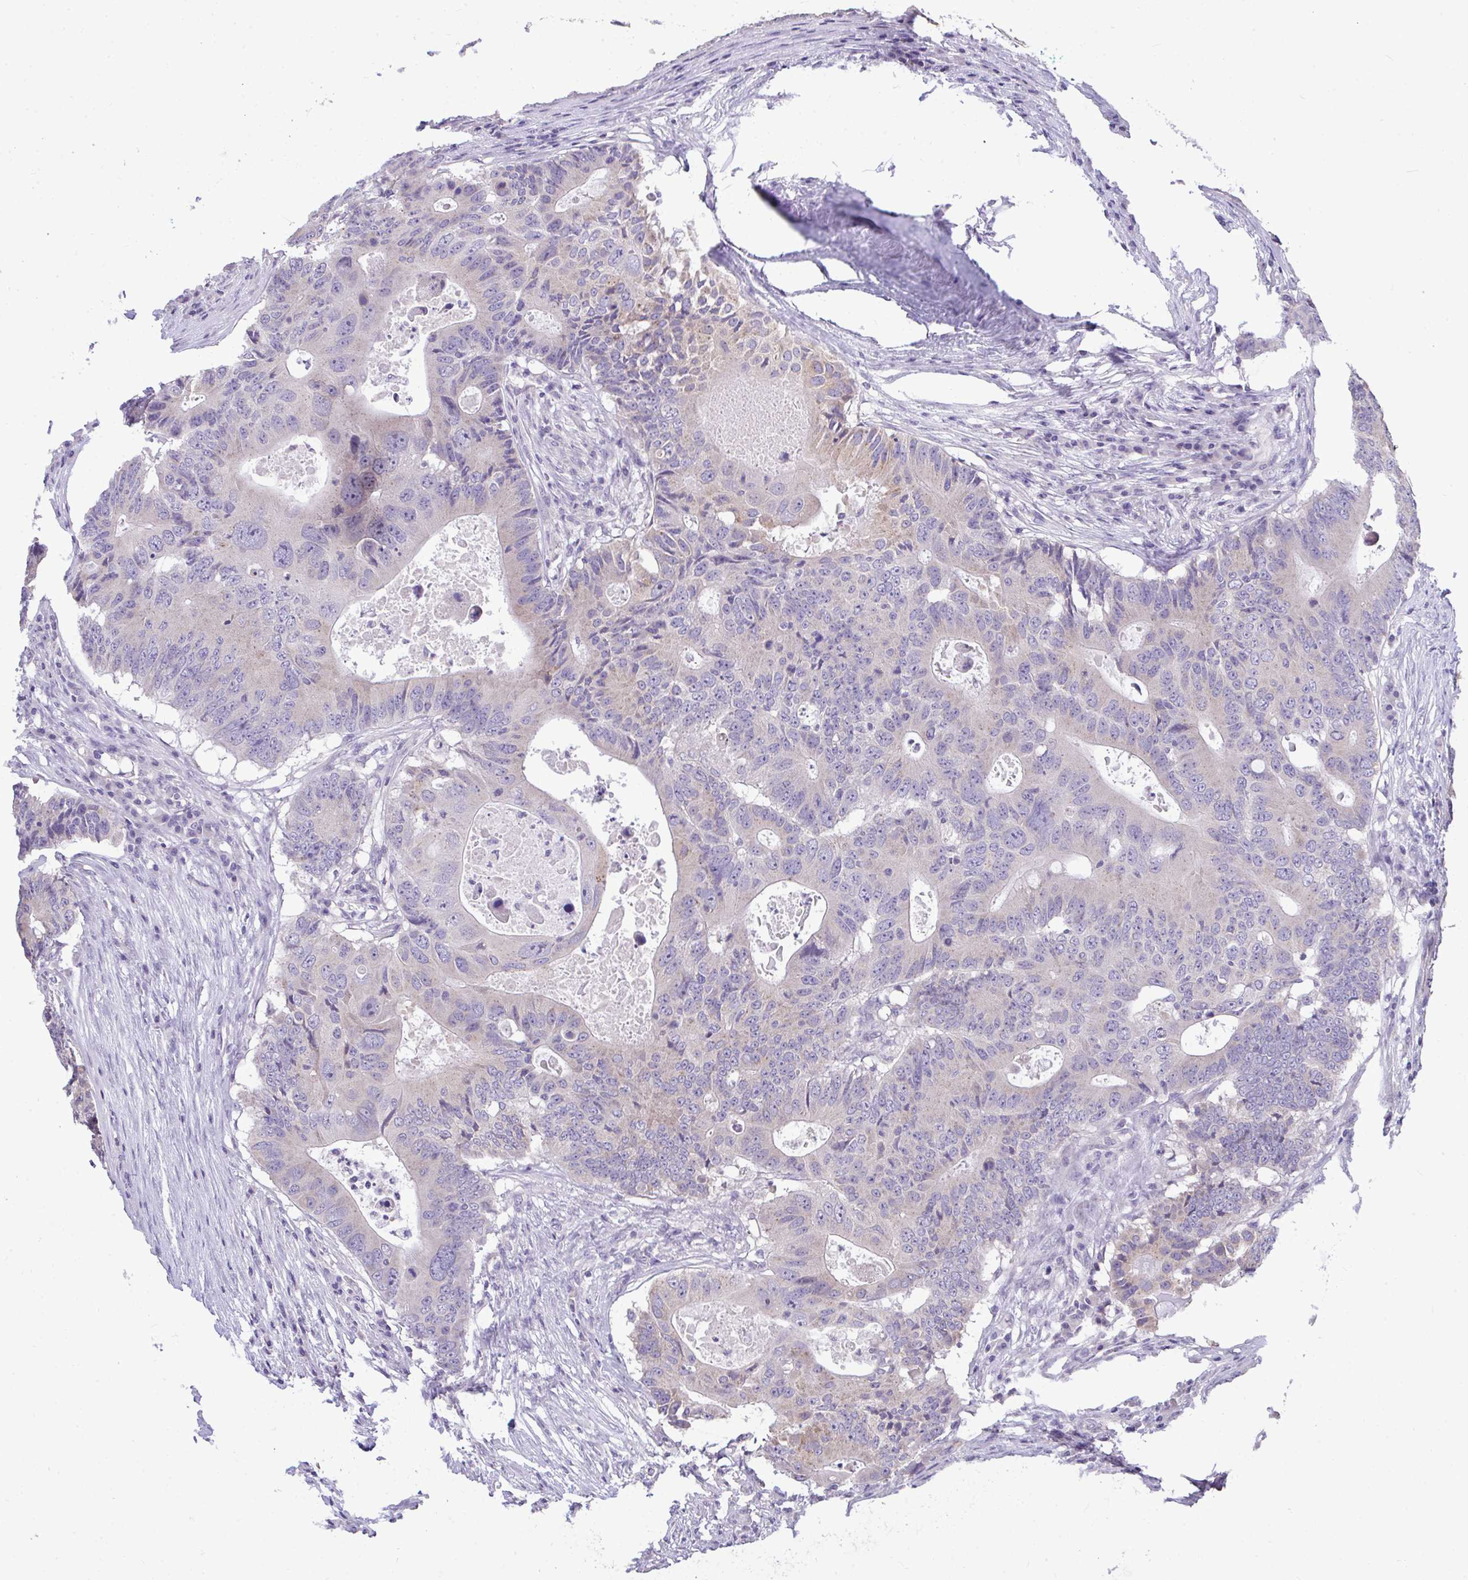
{"staining": {"intensity": "weak", "quantity": "<25%", "location": "cytoplasmic/membranous"}, "tissue": "colorectal cancer", "cell_type": "Tumor cells", "image_type": "cancer", "snomed": [{"axis": "morphology", "description": "Adenocarcinoma, NOS"}, {"axis": "topography", "description": "Colon"}], "caption": "Tumor cells are negative for protein expression in human adenocarcinoma (colorectal).", "gene": "PIGK", "patient": {"sex": "male", "age": 71}}